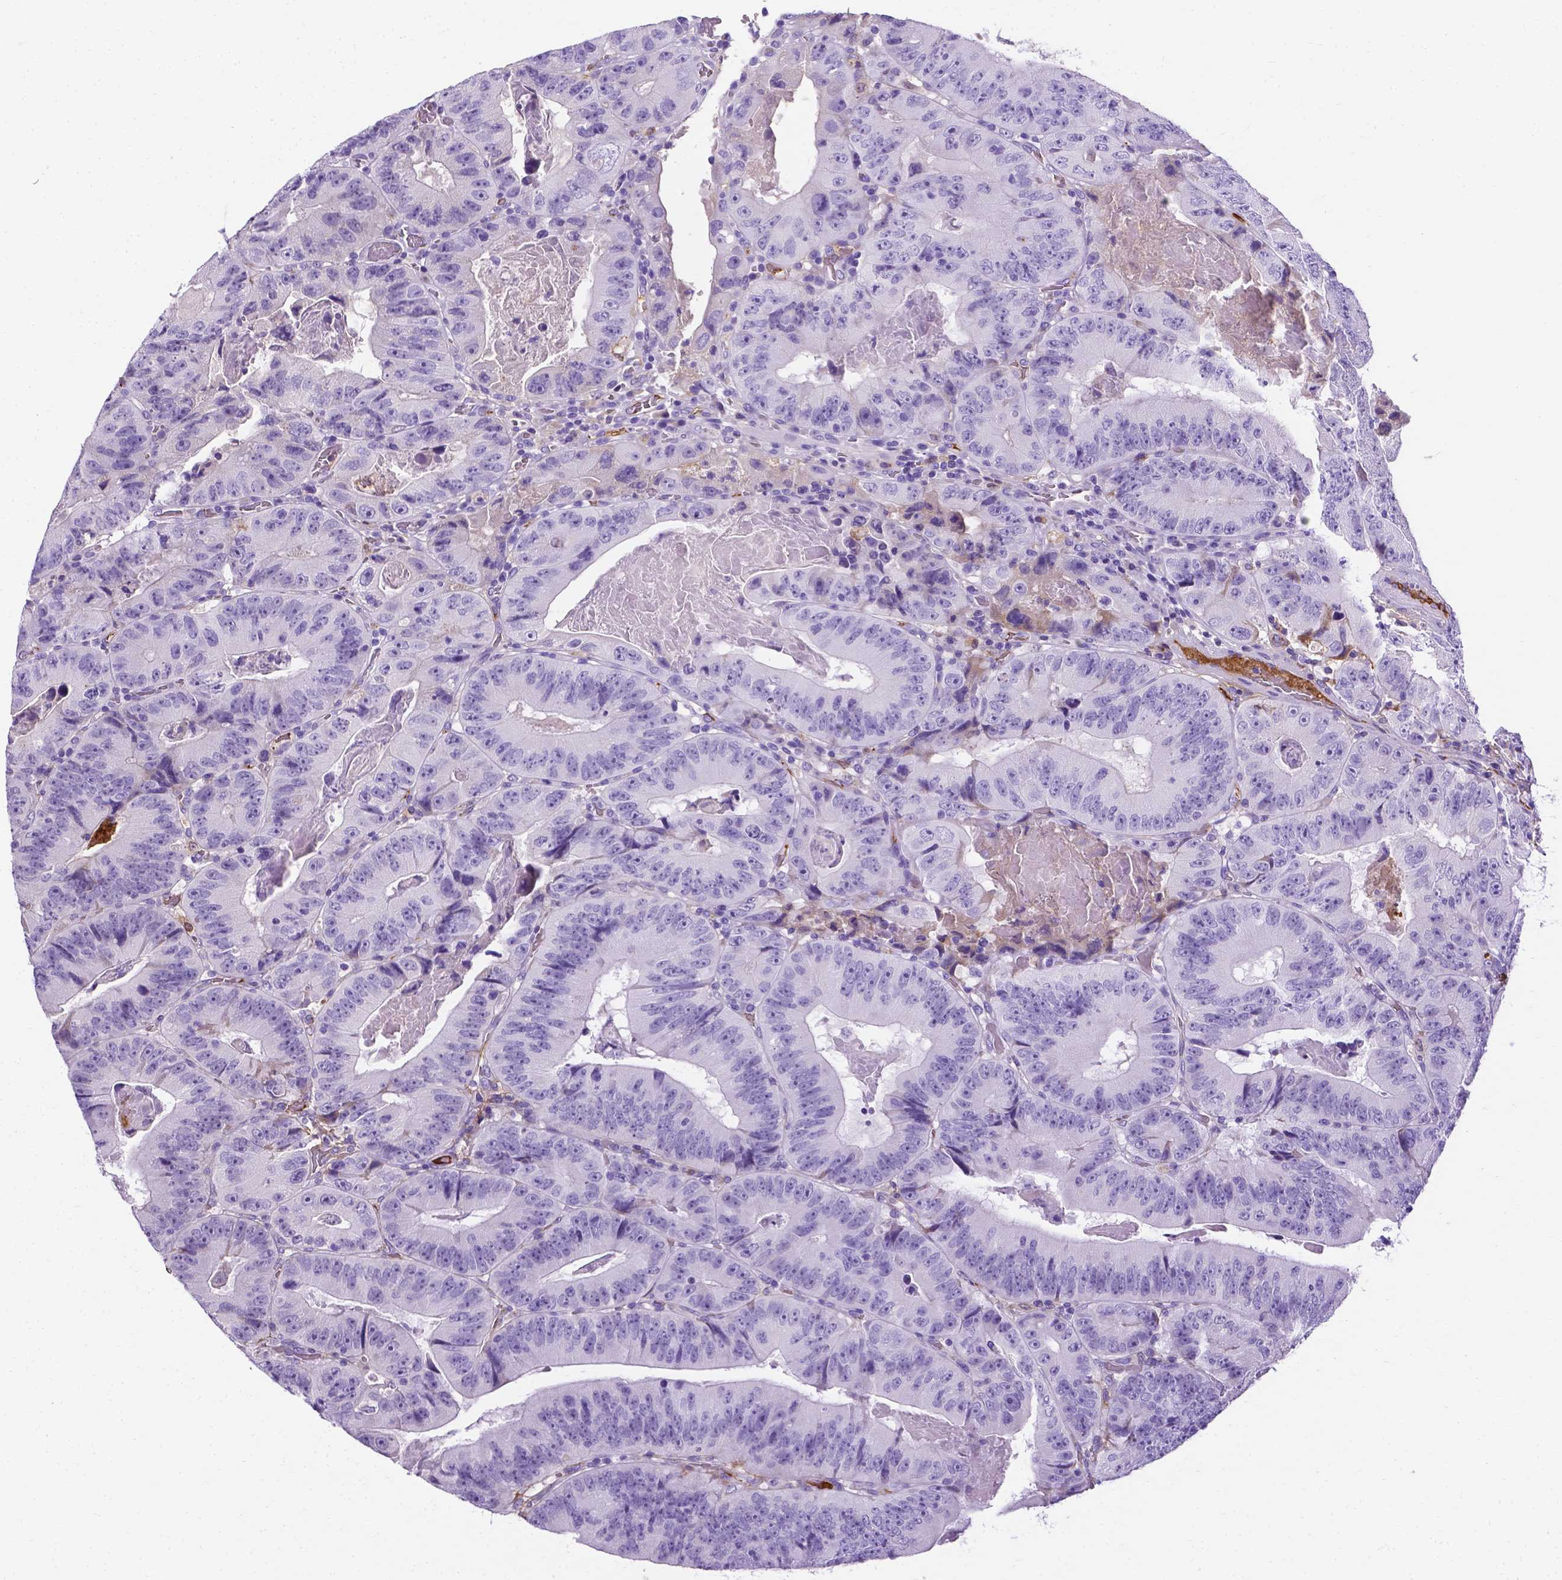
{"staining": {"intensity": "negative", "quantity": "none", "location": "none"}, "tissue": "colorectal cancer", "cell_type": "Tumor cells", "image_type": "cancer", "snomed": [{"axis": "morphology", "description": "Adenocarcinoma, NOS"}, {"axis": "topography", "description": "Colon"}], "caption": "This is a image of immunohistochemistry (IHC) staining of colorectal adenocarcinoma, which shows no expression in tumor cells.", "gene": "APOE", "patient": {"sex": "female", "age": 86}}